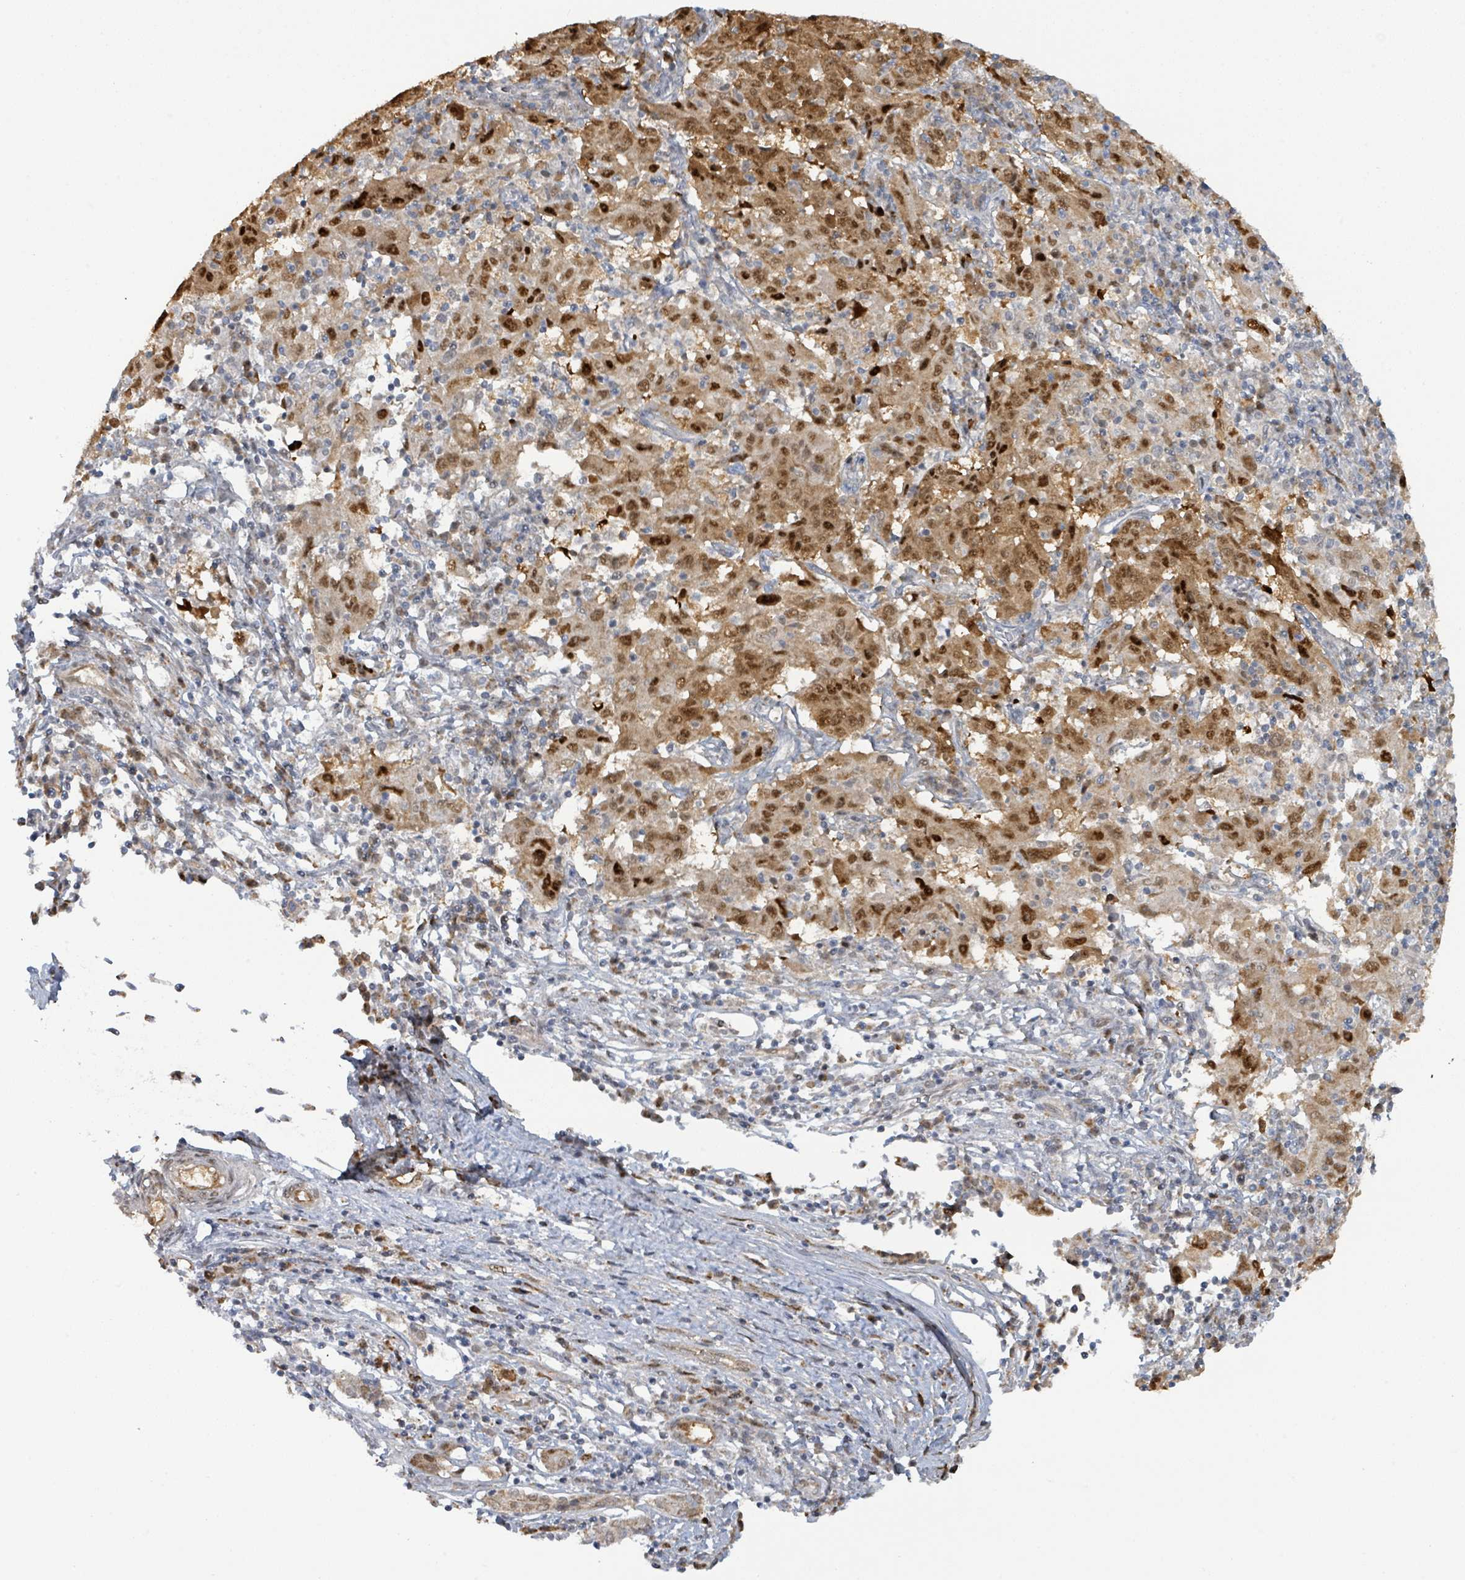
{"staining": {"intensity": "moderate", "quantity": ">75%", "location": "cytoplasmic/membranous,nuclear"}, "tissue": "pancreatic cancer", "cell_type": "Tumor cells", "image_type": "cancer", "snomed": [{"axis": "morphology", "description": "Adenocarcinoma, NOS"}, {"axis": "topography", "description": "Pancreas"}], "caption": "IHC photomicrograph of adenocarcinoma (pancreatic) stained for a protein (brown), which reveals medium levels of moderate cytoplasmic/membranous and nuclear positivity in about >75% of tumor cells.", "gene": "PSMB7", "patient": {"sex": "male", "age": 63}}